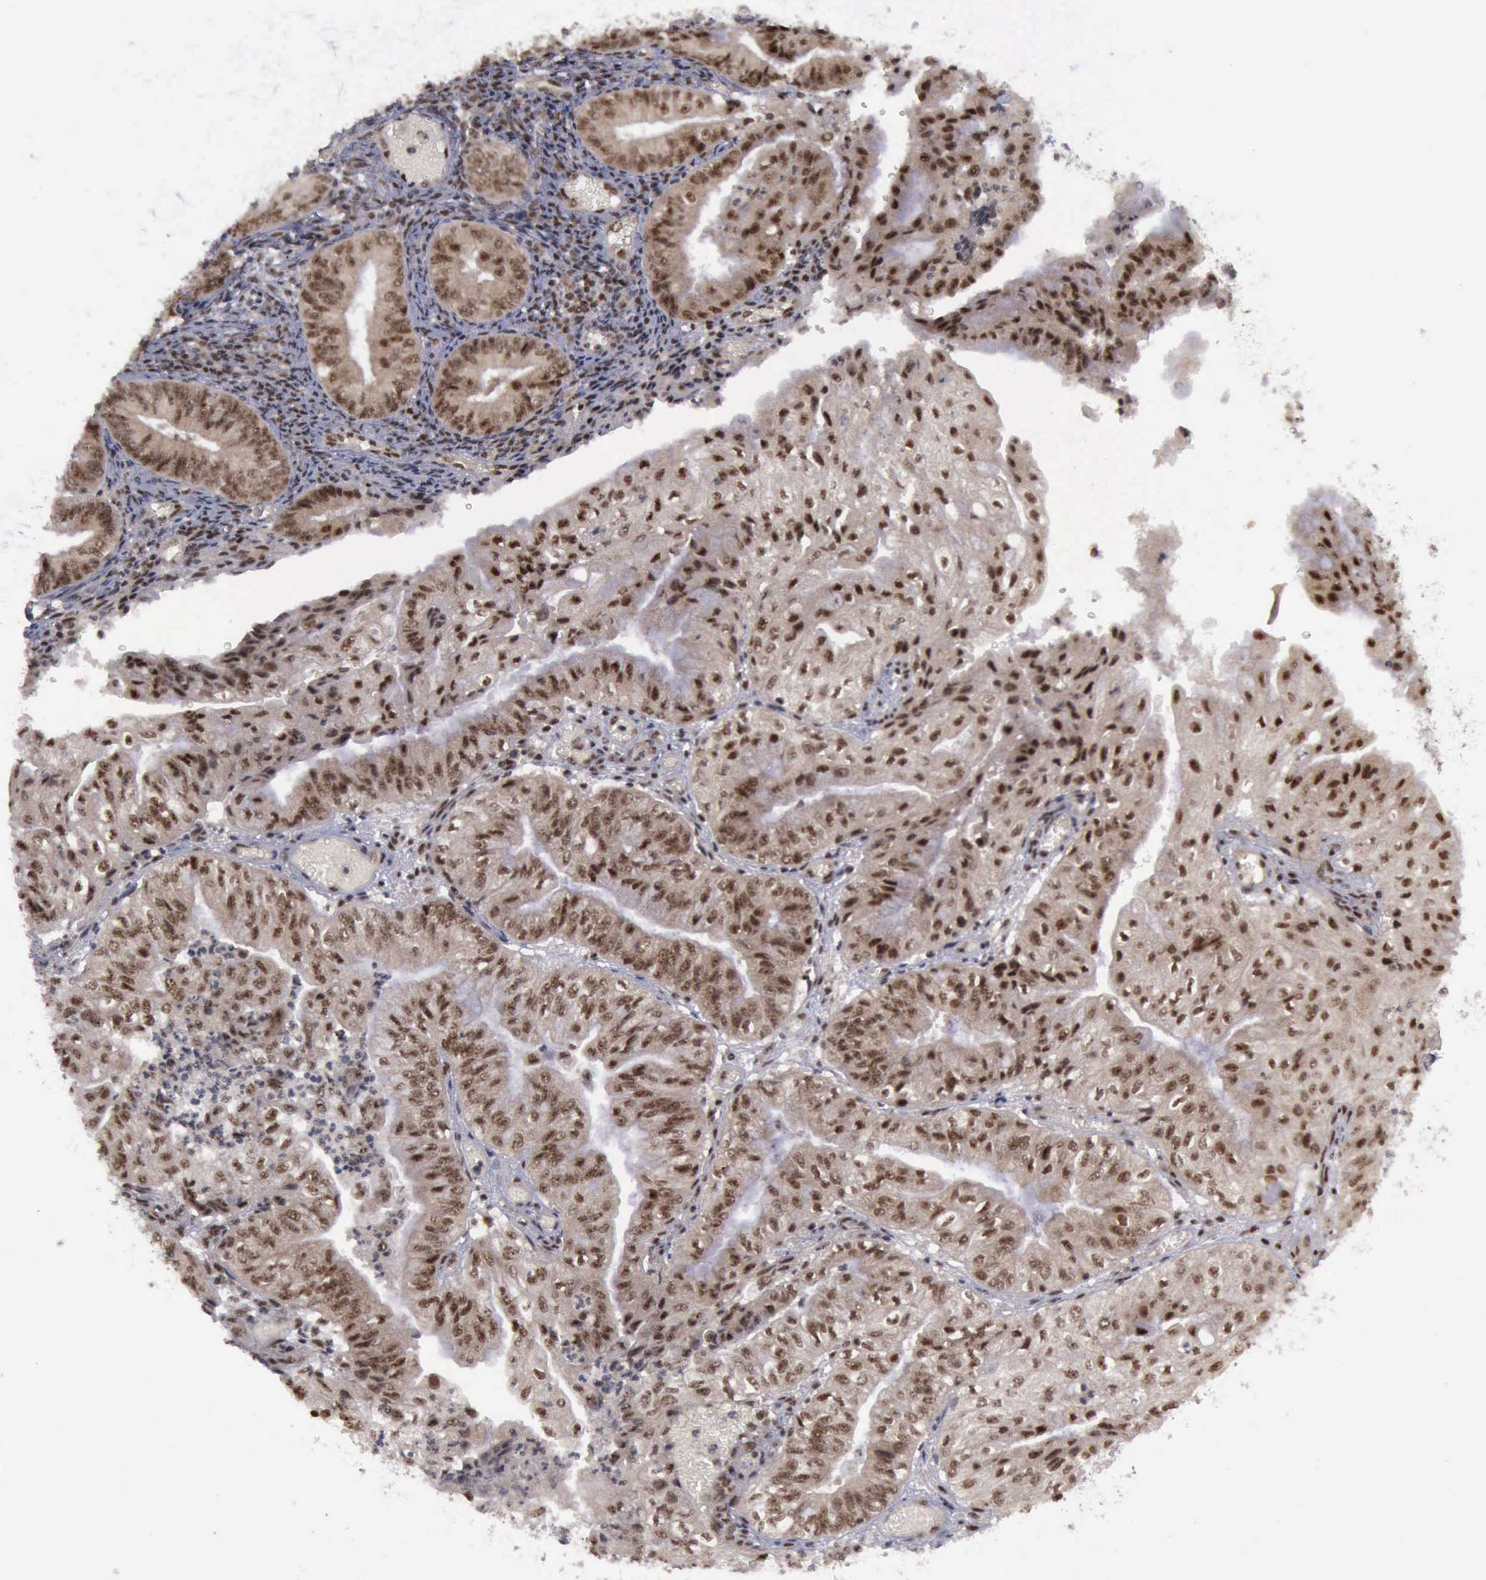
{"staining": {"intensity": "strong", "quantity": ">75%", "location": "cytoplasmic/membranous,nuclear"}, "tissue": "endometrial cancer", "cell_type": "Tumor cells", "image_type": "cancer", "snomed": [{"axis": "morphology", "description": "Adenocarcinoma, NOS"}, {"axis": "topography", "description": "Endometrium"}], "caption": "Adenocarcinoma (endometrial) stained with a brown dye shows strong cytoplasmic/membranous and nuclear positive staining in about >75% of tumor cells.", "gene": "ATM", "patient": {"sex": "female", "age": 55}}